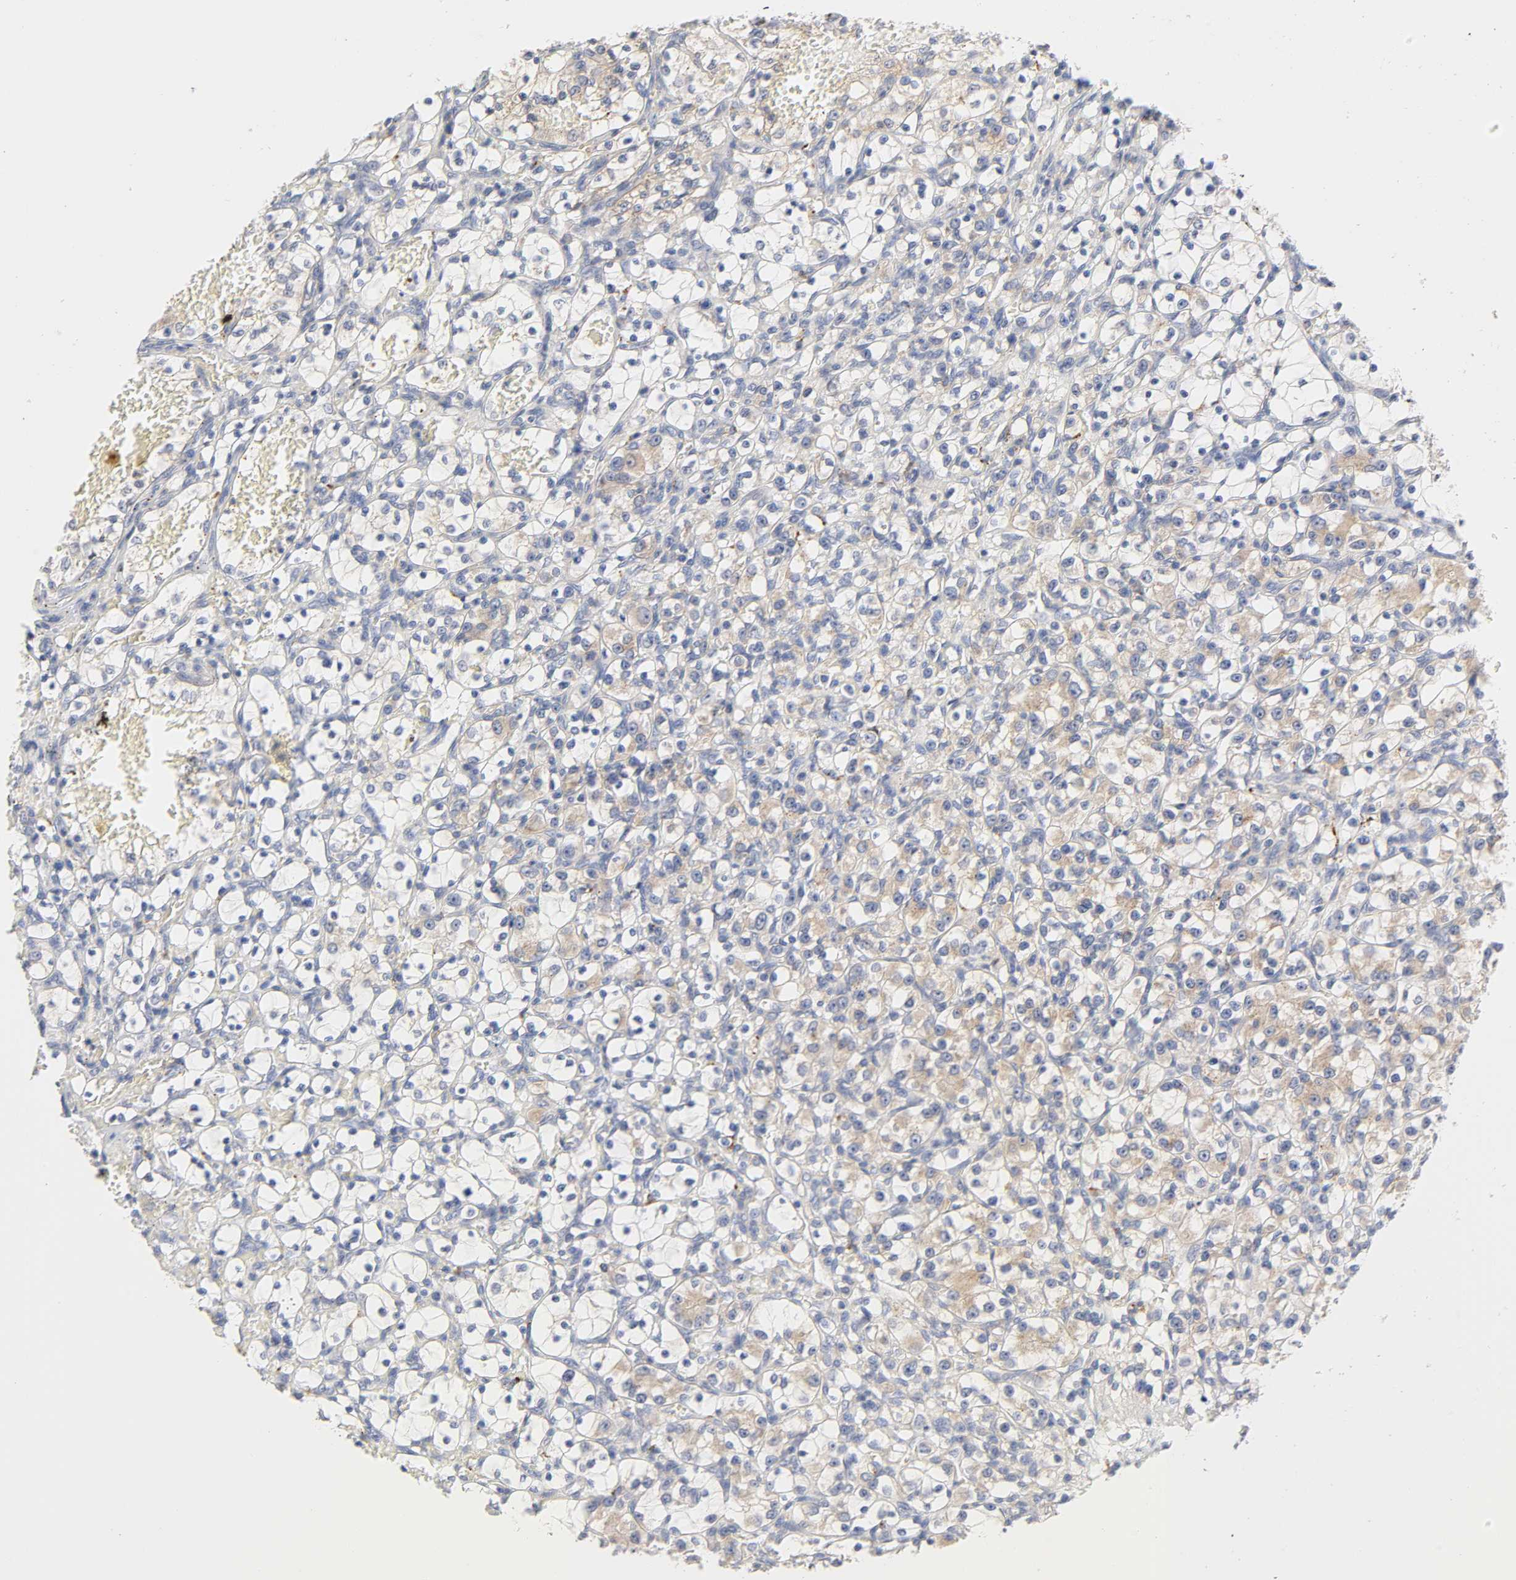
{"staining": {"intensity": "weak", "quantity": ">75%", "location": "cytoplasmic/membranous"}, "tissue": "renal cancer", "cell_type": "Tumor cells", "image_type": "cancer", "snomed": [{"axis": "morphology", "description": "Adenocarcinoma, NOS"}, {"axis": "topography", "description": "Kidney"}], "caption": "A photomicrograph of human renal adenocarcinoma stained for a protein exhibits weak cytoplasmic/membranous brown staining in tumor cells.", "gene": "C17orf75", "patient": {"sex": "female", "age": 69}}